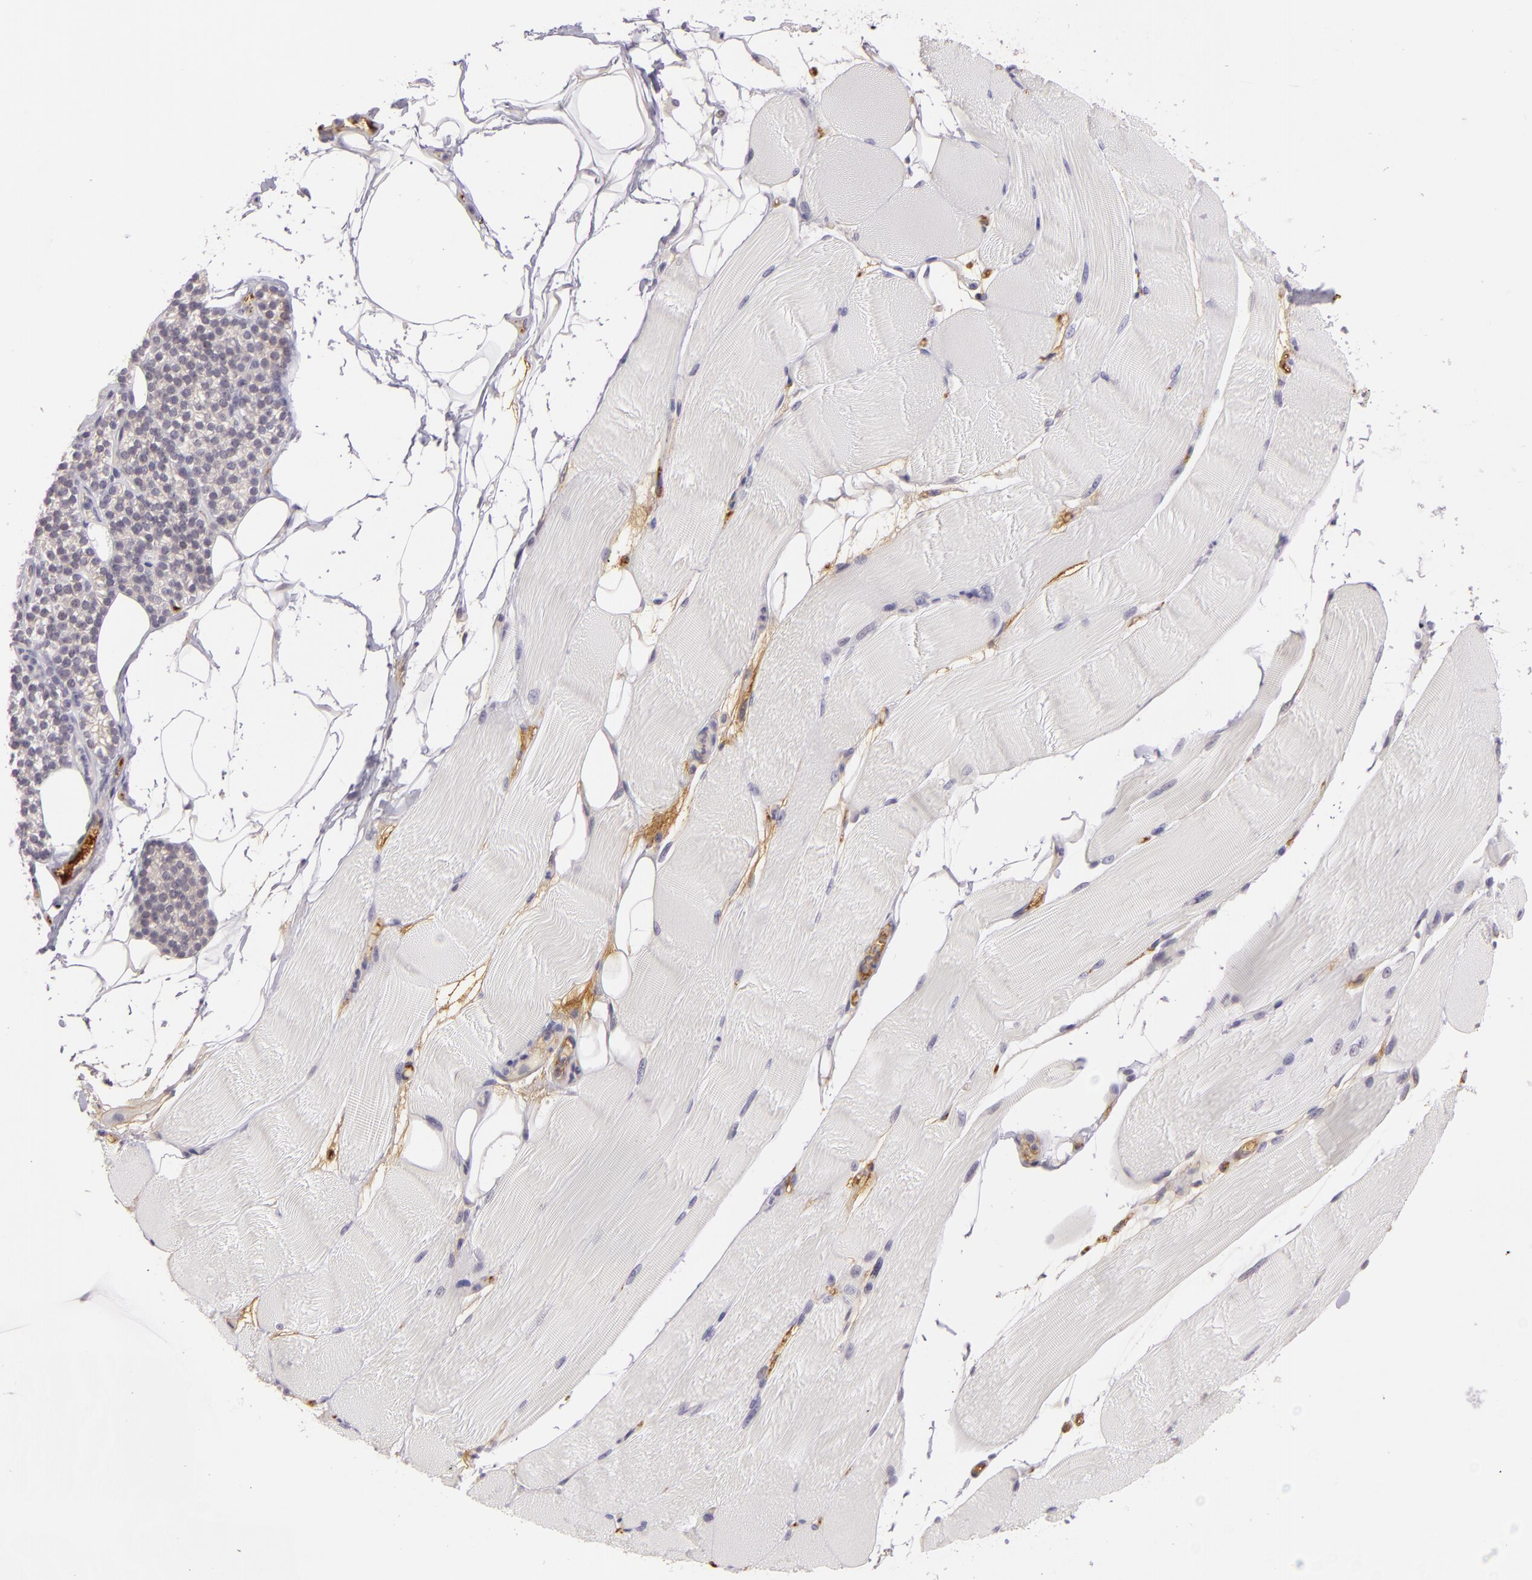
{"staining": {"intensity": "negative", "quantity": "none", "location": "none"}, "tissue": "skeletal muscle", "cell_type": "Myocytes", "image_type": "normal", "snomed": [{"axis": "morphology", "description": "Normal tissue, NOS"}, {"axis": "topography", "description": "Skeletal muscle"}, {"axis": "topography", "description": "Parathyroid gland"}], "caption": "A high-resolution micrograph shows immunohistochemistry (IHC) staining of benign skeletal muscle, which exhibits no significant positivity in myocytes.", "gene": "CTNNB1", "patient": {"sex": "female", "age": 37}}